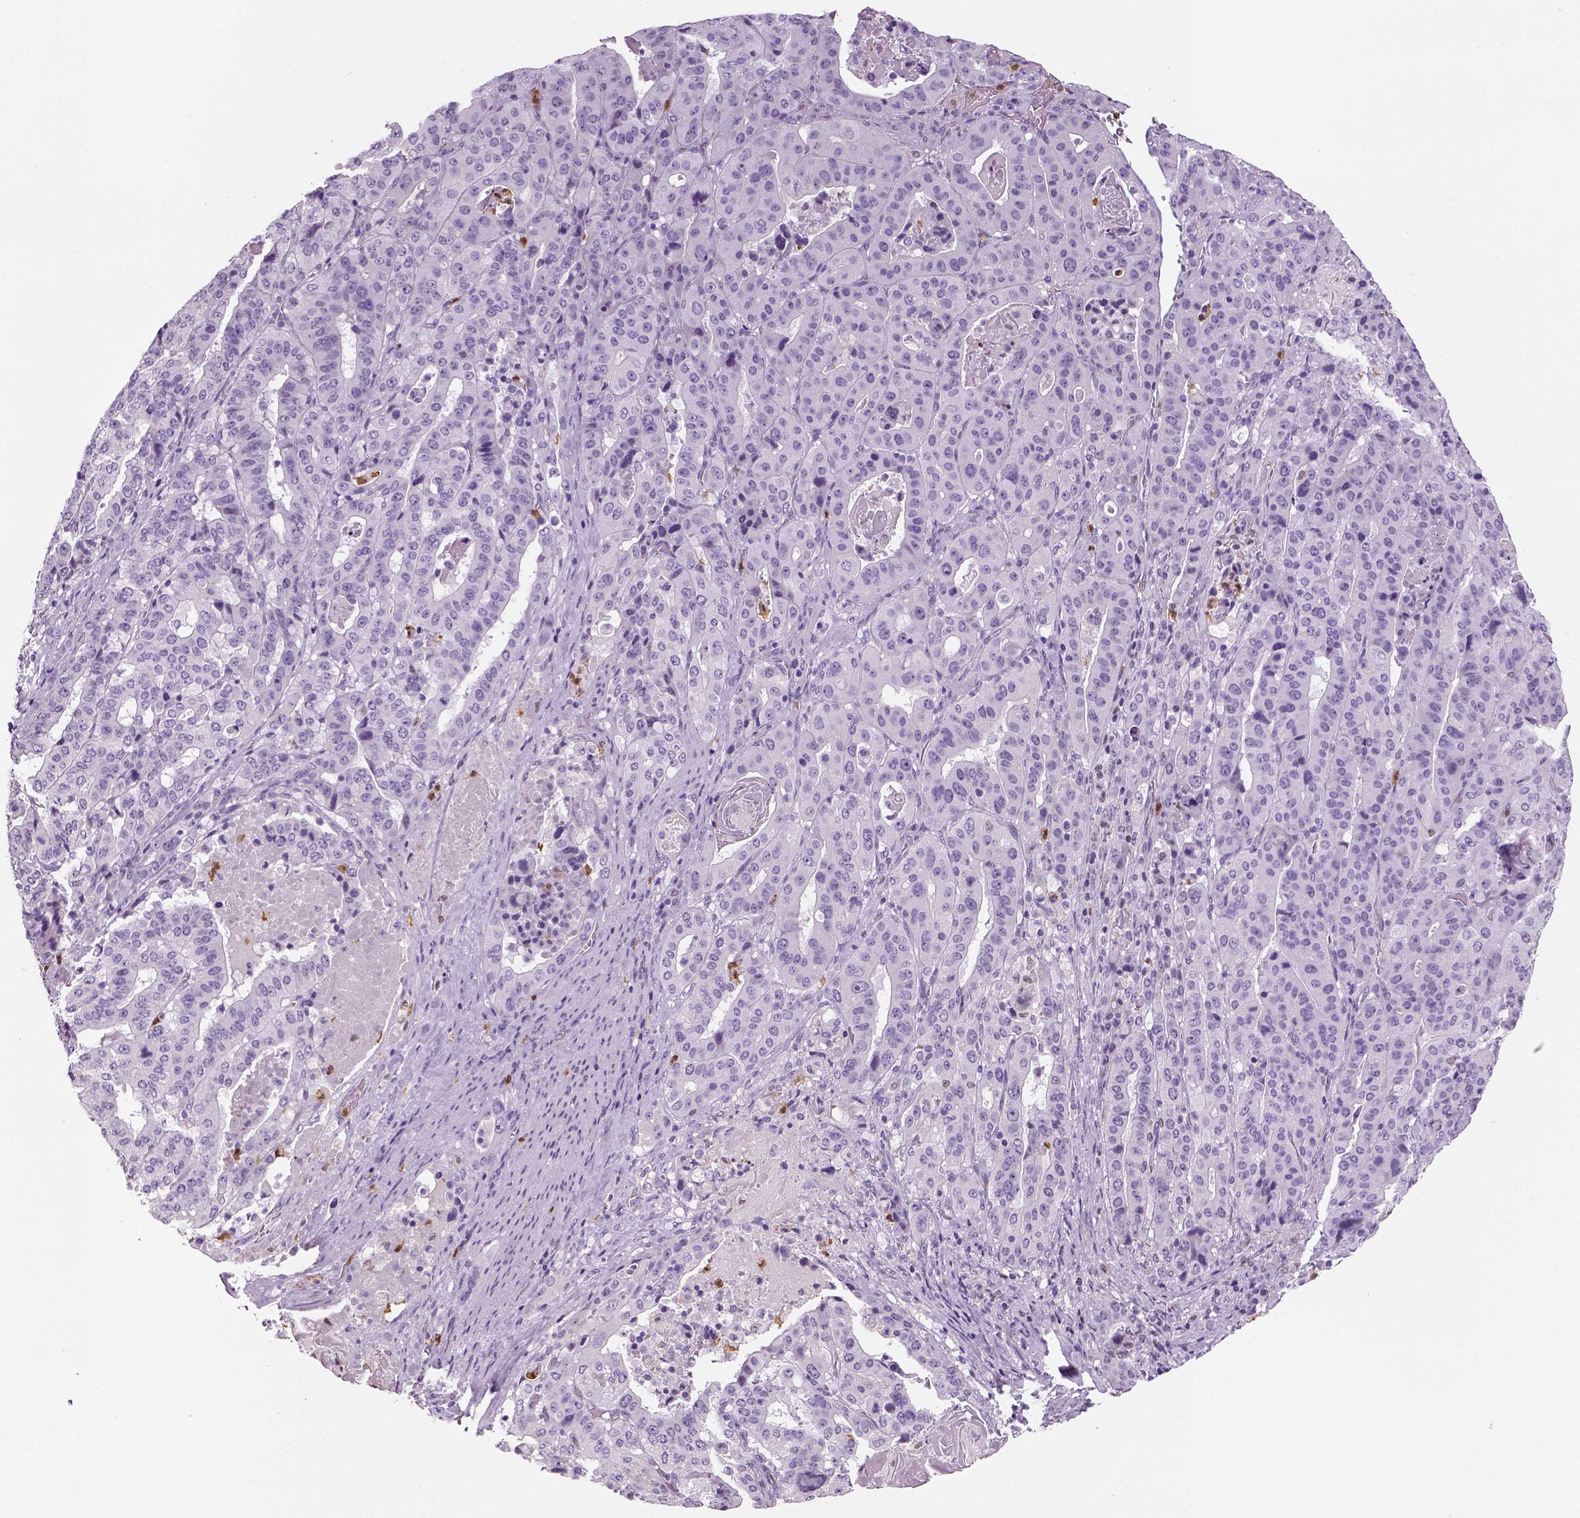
{"staining": {"intensity": "negative", "quantity": "none", "location": "none"}, "tissue": "stomach cancer", "cell_type": "Tumor cells", "image_type": "cancer", "snomed": [{"axis": "morphology", "description": "Adenocarcinoma, NOS"}, {"axis": "topography", "description": "Stomach"}], "caption": "A micrograph of human adenocarcinoma (stomach) is negative for staining in tumor cells.", "gene": "NECAB2", "patient": {"sex": "male", "age": 48}}